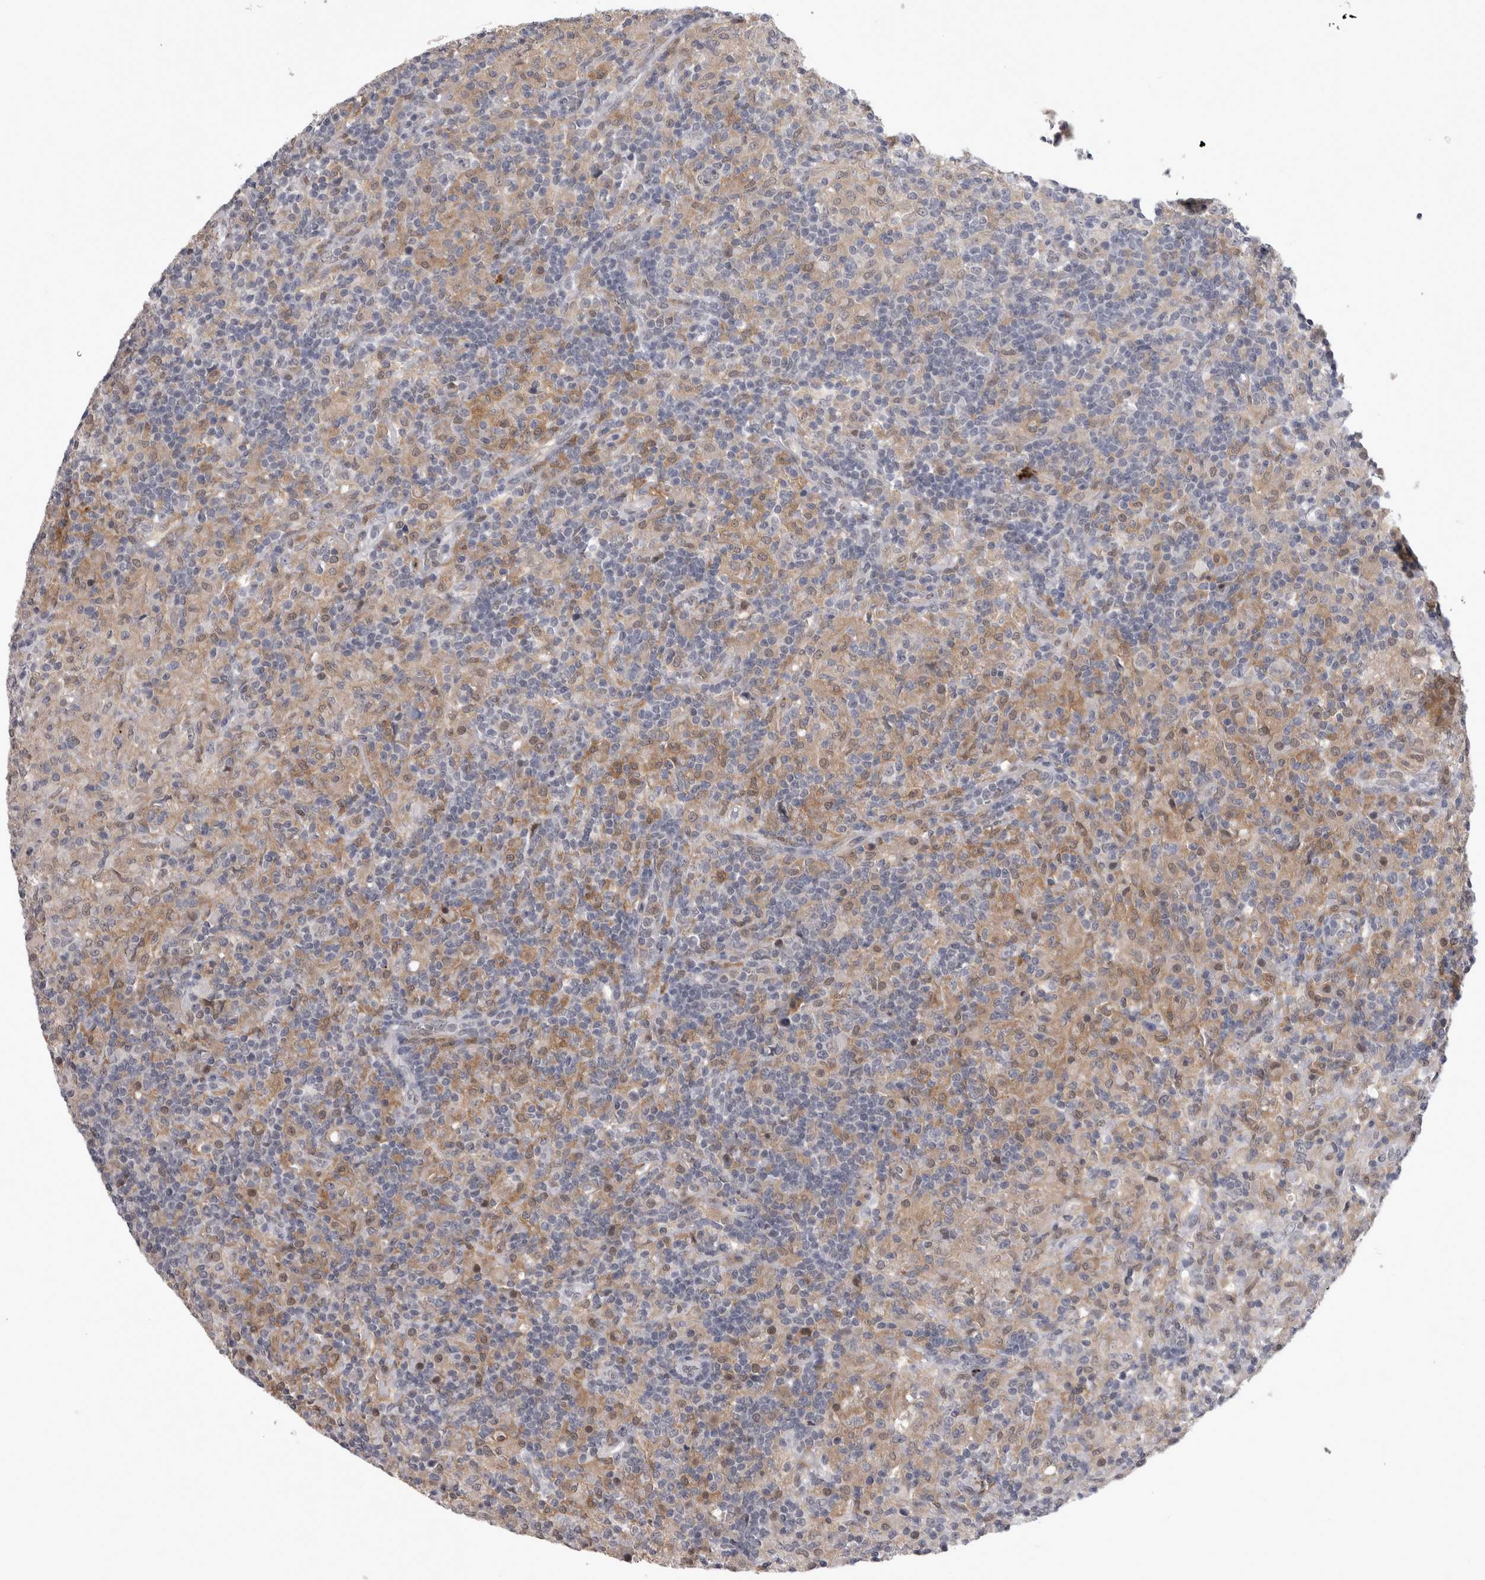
{"staining": {"intensity": "negative", "quantity": "none", "location": "none"}, "tissue": "lymphoma", "cell_type": "Tumor cells", "image_type": "cancer", "snomed": [{"axis": "morphology", "description": "Hodgkin's disease, NOS"}, {"axis": "topography", "description": "Lymph node"}], "caption": "Photomicrograph shows no significant protein expression in tumor cells of Hodgkin's disease.", "gene": "PEBP4", "patient": {"sex": "male", "age": 70}}